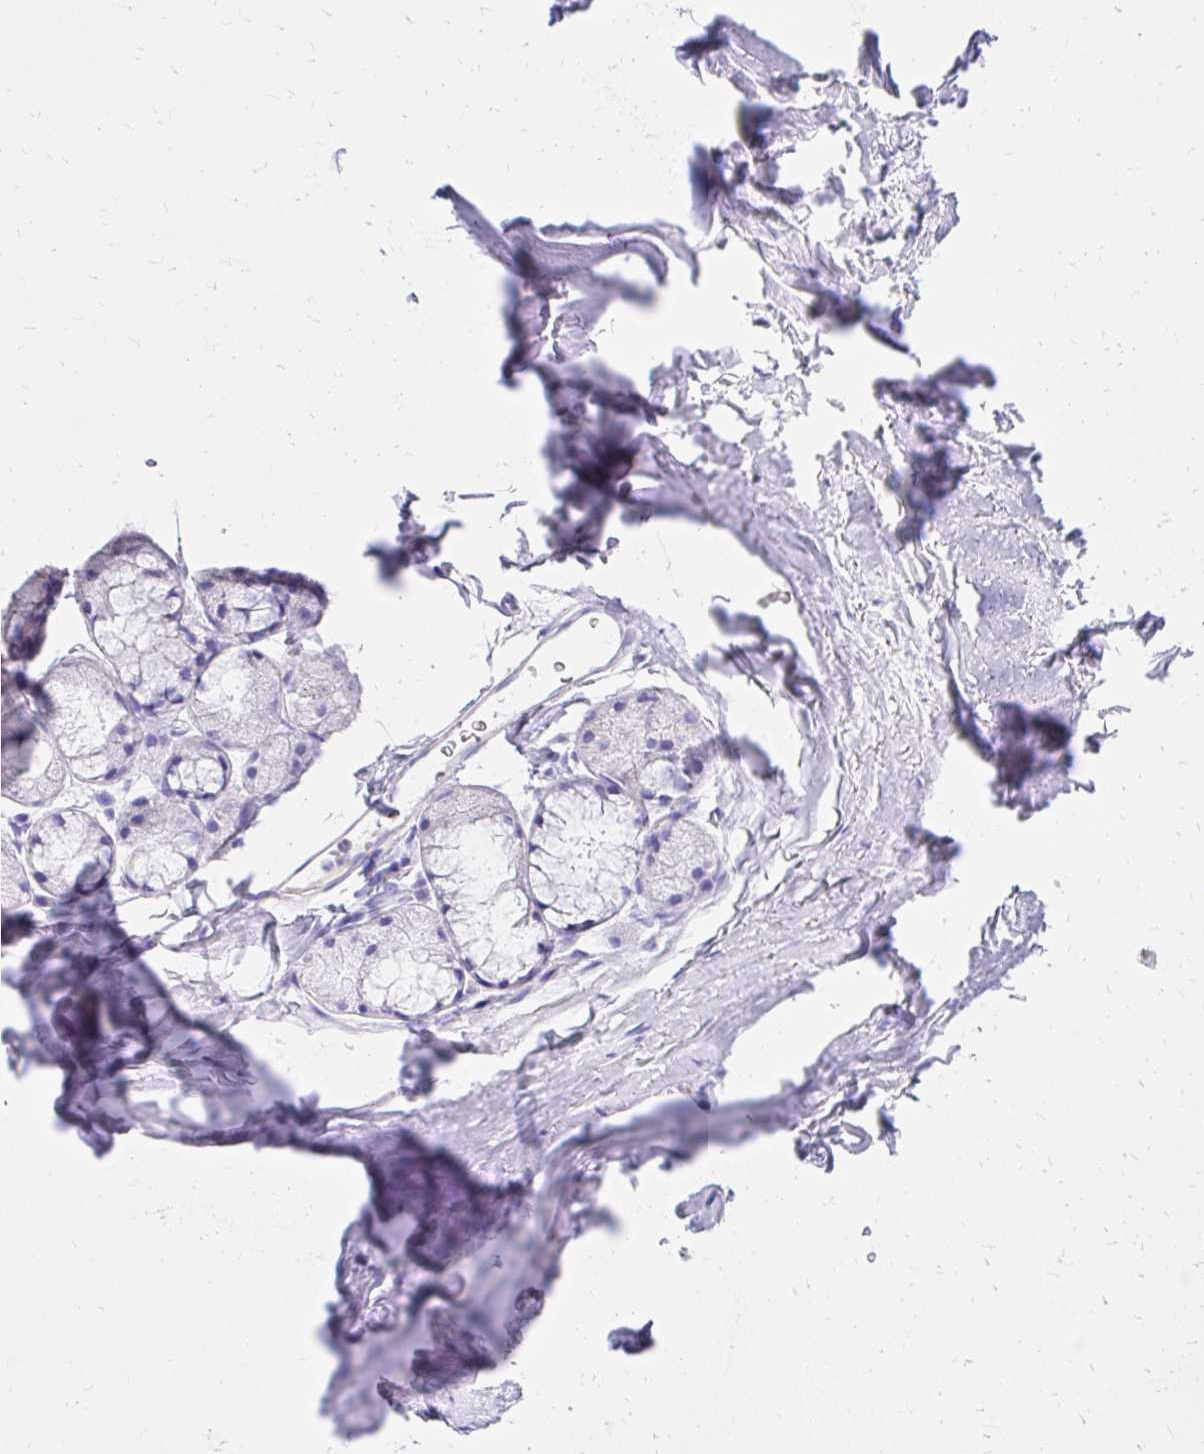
{"staining": {"intensity": "negative", "quantity": "none", "location": "none"}, "tissue": "adipose tissue", "cell_type": "Adipocytes", "image_type": "normal", "snomed": [{"axis": "morphology", "description": "Normal tissue, NOS"}, {"axis": "topography", "description": "Lymph node"}, {"axis": "topography", "description": "Cartilage tissue"}, {"axis": "topography", "description": "Bronchus"}], "caption": "Adipocytes are negative for brown protein staining in unremarkable adipose tissue. (IHC, brightfield microscopy, high magnification).", "gene": "S100G", "patient": {"sex": "female", "age": 70}}